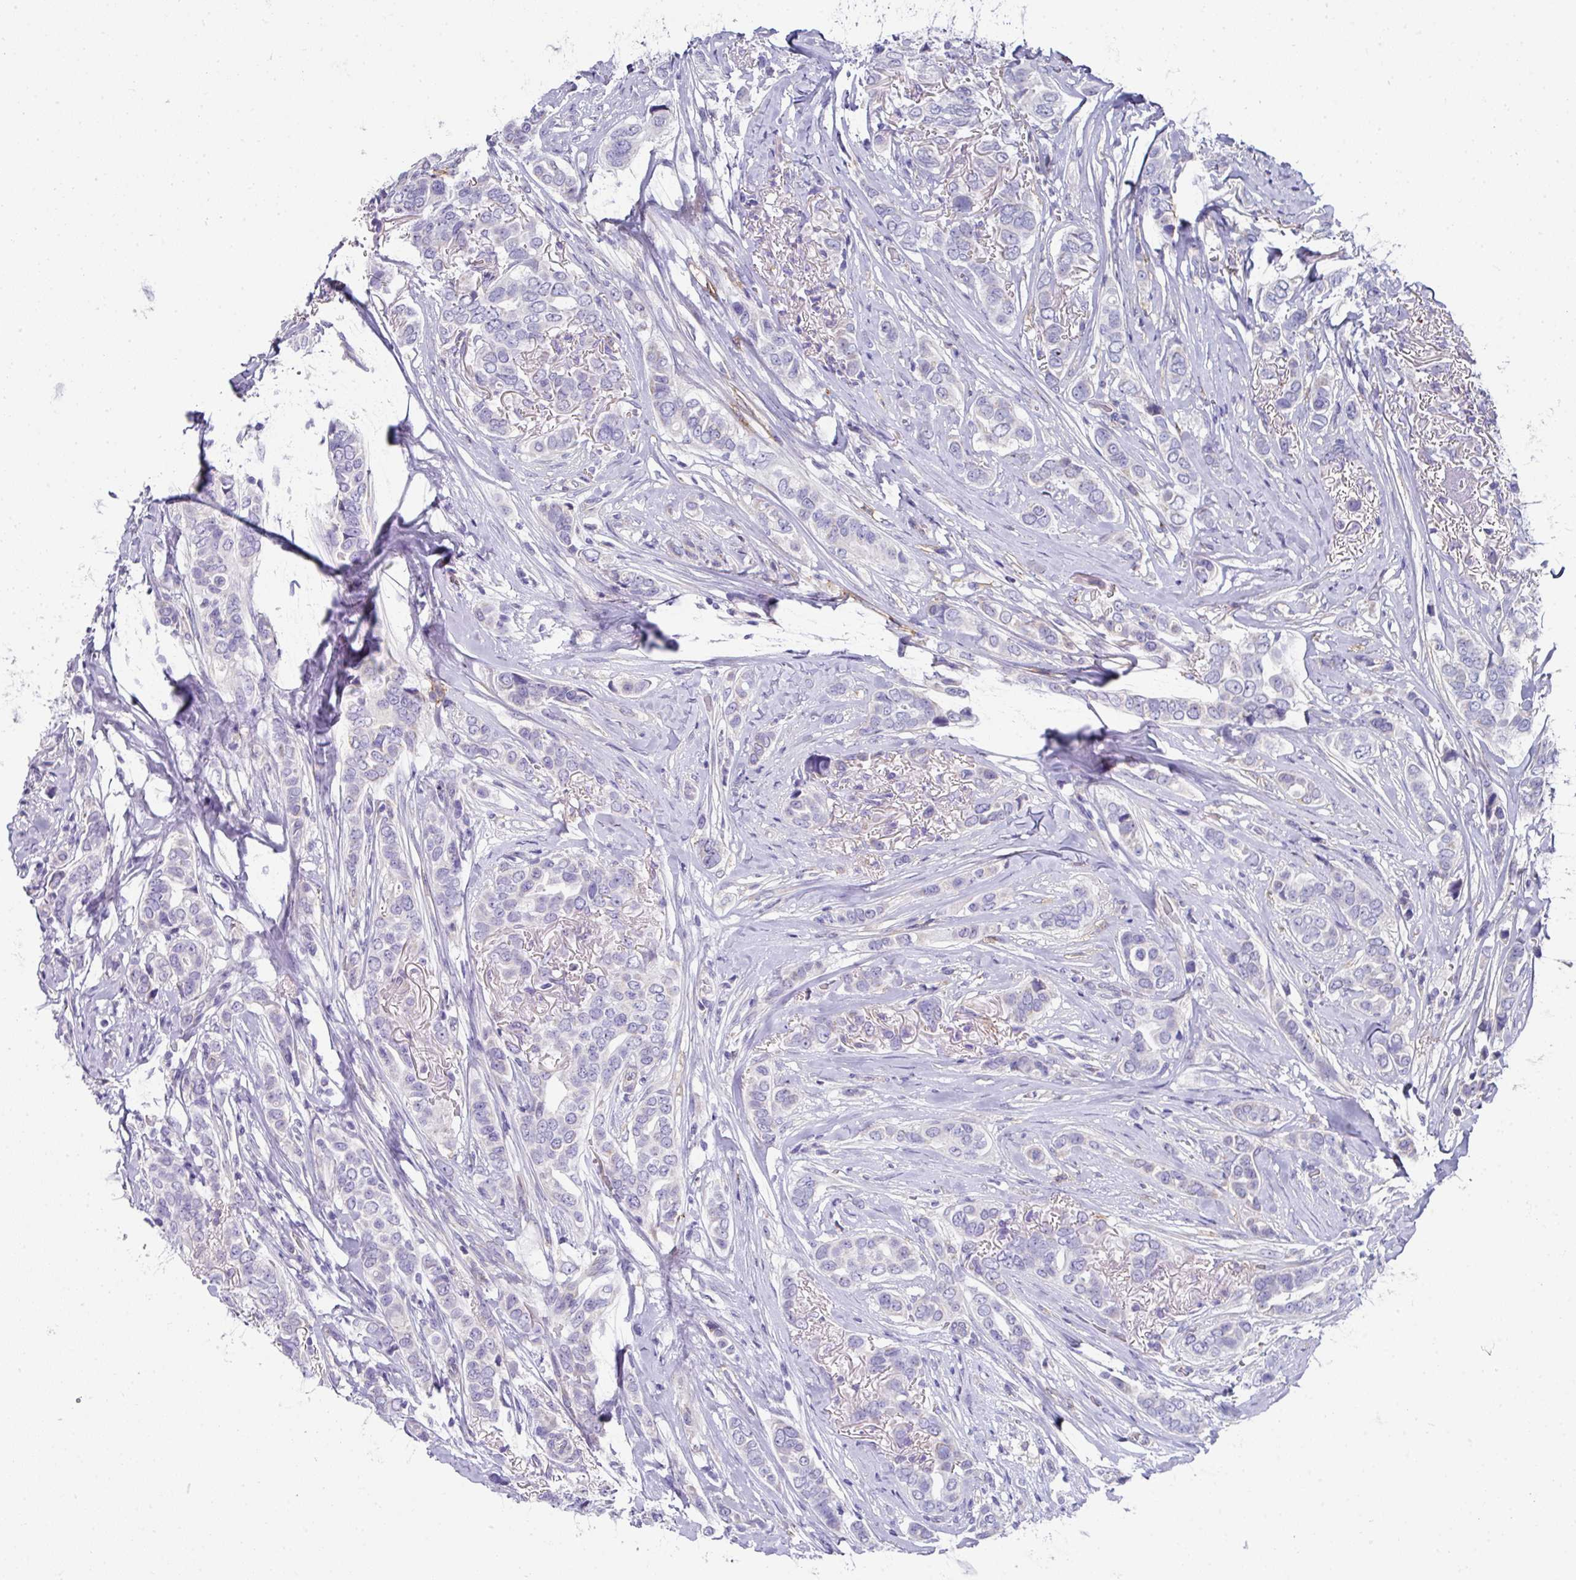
{"staining": {"intensity": "negative", "quantity": "none", "location": "none"}, "tissue": "breast cancer", "cell_type": "Tumor cells", "image_type": "cancer", "snomed": [{"axis": "morphology", "description": "Lobular carcinoma"}, {"axis": "topography", "description": "Breast"}], "caption": "This is a micrograph of immunohistochemistry staining of breast cancer, which shows no positivity in tumor cells. Brightfield microscopy of immunohistochemistry (IHC) stained with DAB (brown) and hematoxylin (blue), captured at high magnification.", "gene": "CLDN1", "patient": {"sex": "female", "age": 51}}